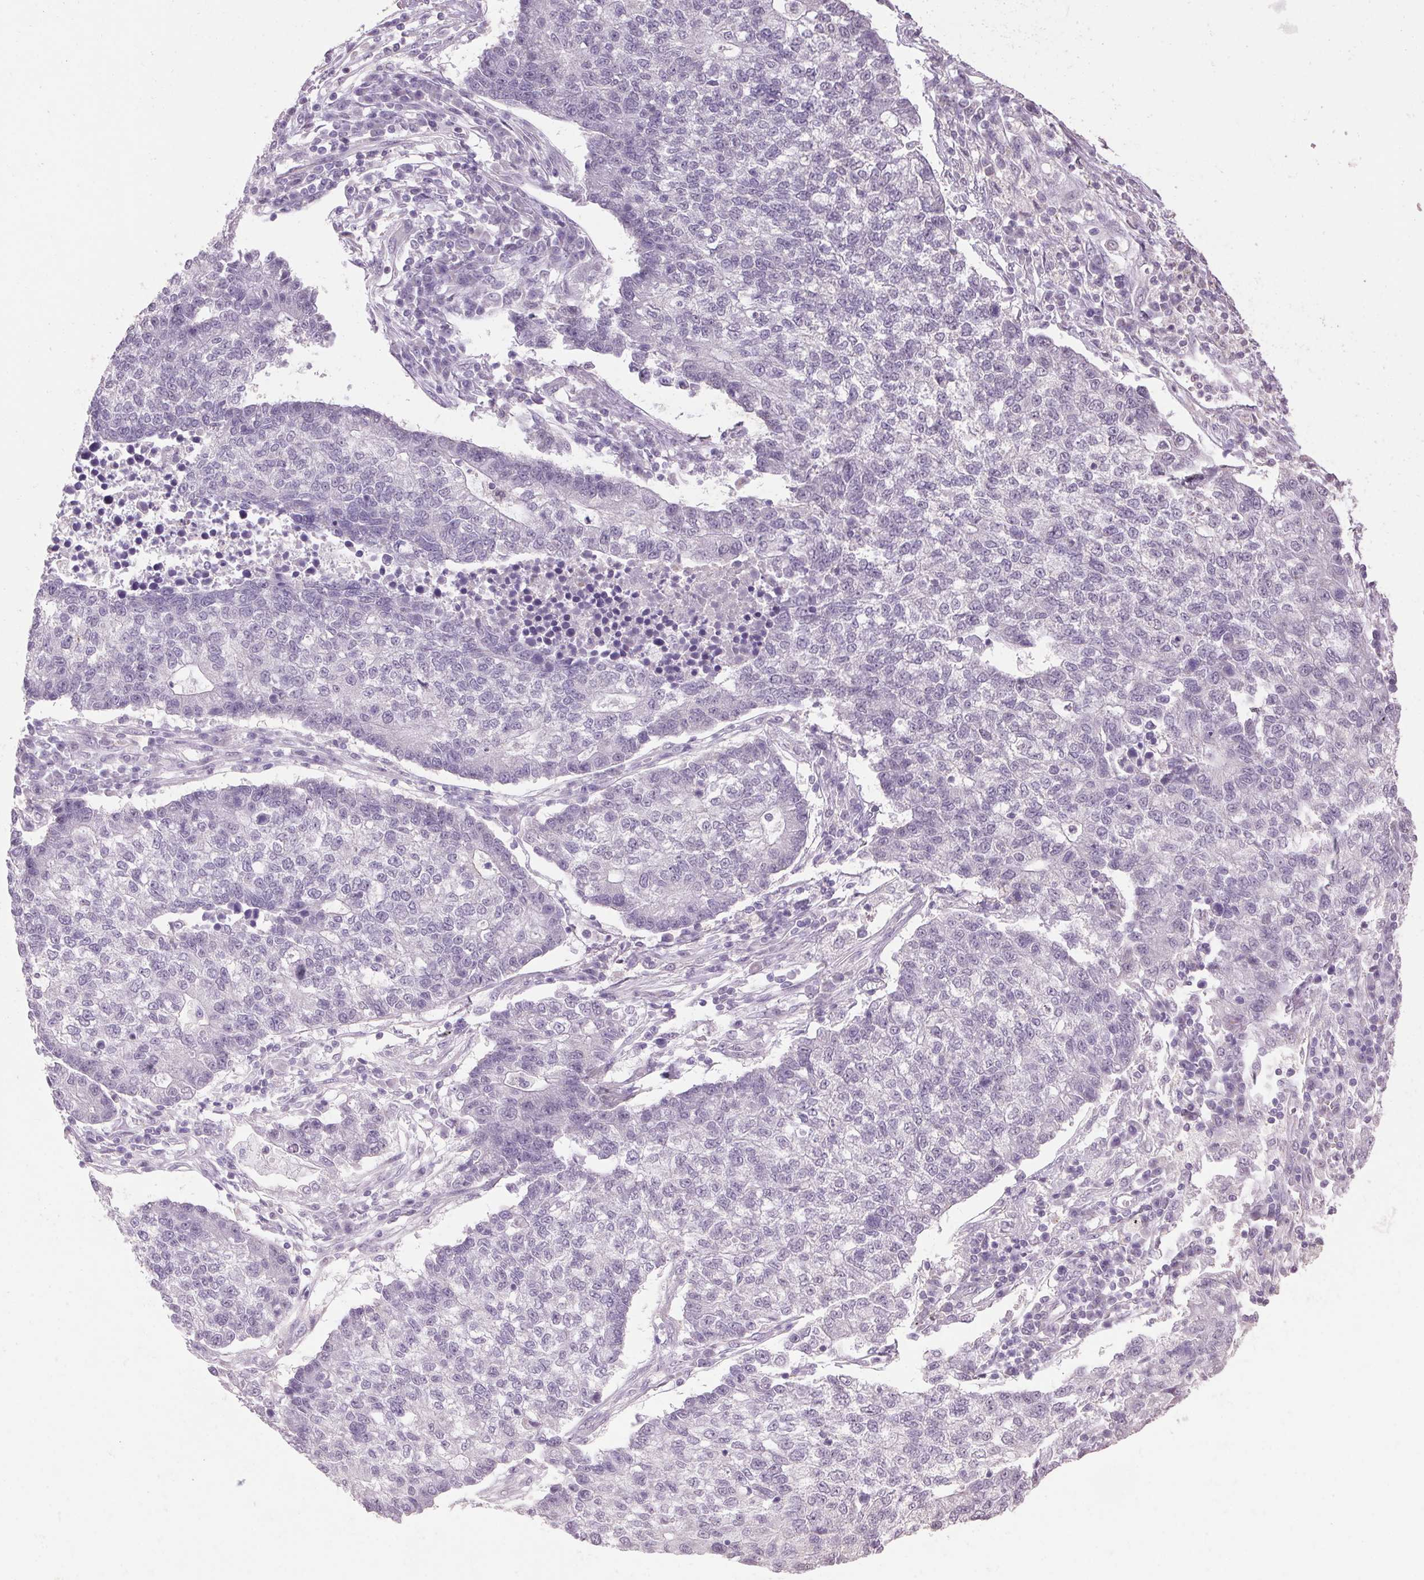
{"staining": {"intensity": "negative", "quantity": "none", "location": "none"}, "tissue": "lung cancer", "cell_type": "Tumor cells", "image_type": "cancer", "snomed": [{"axis": "morphology", "description": "Adenocarcinoma, NOS"}, {"axis": "topography", "description": "Lung"}], "caption": "There is no significant expression in tumor cells of lung cancer (adenocarcinoma). (Stains: DAB immunohistochemistry with hematoxylin counter stain, Microscopy: brightfield microscopy at high magnification).", "gene": "VWA3B", "patient": {"sex": "male", "age": 57}}